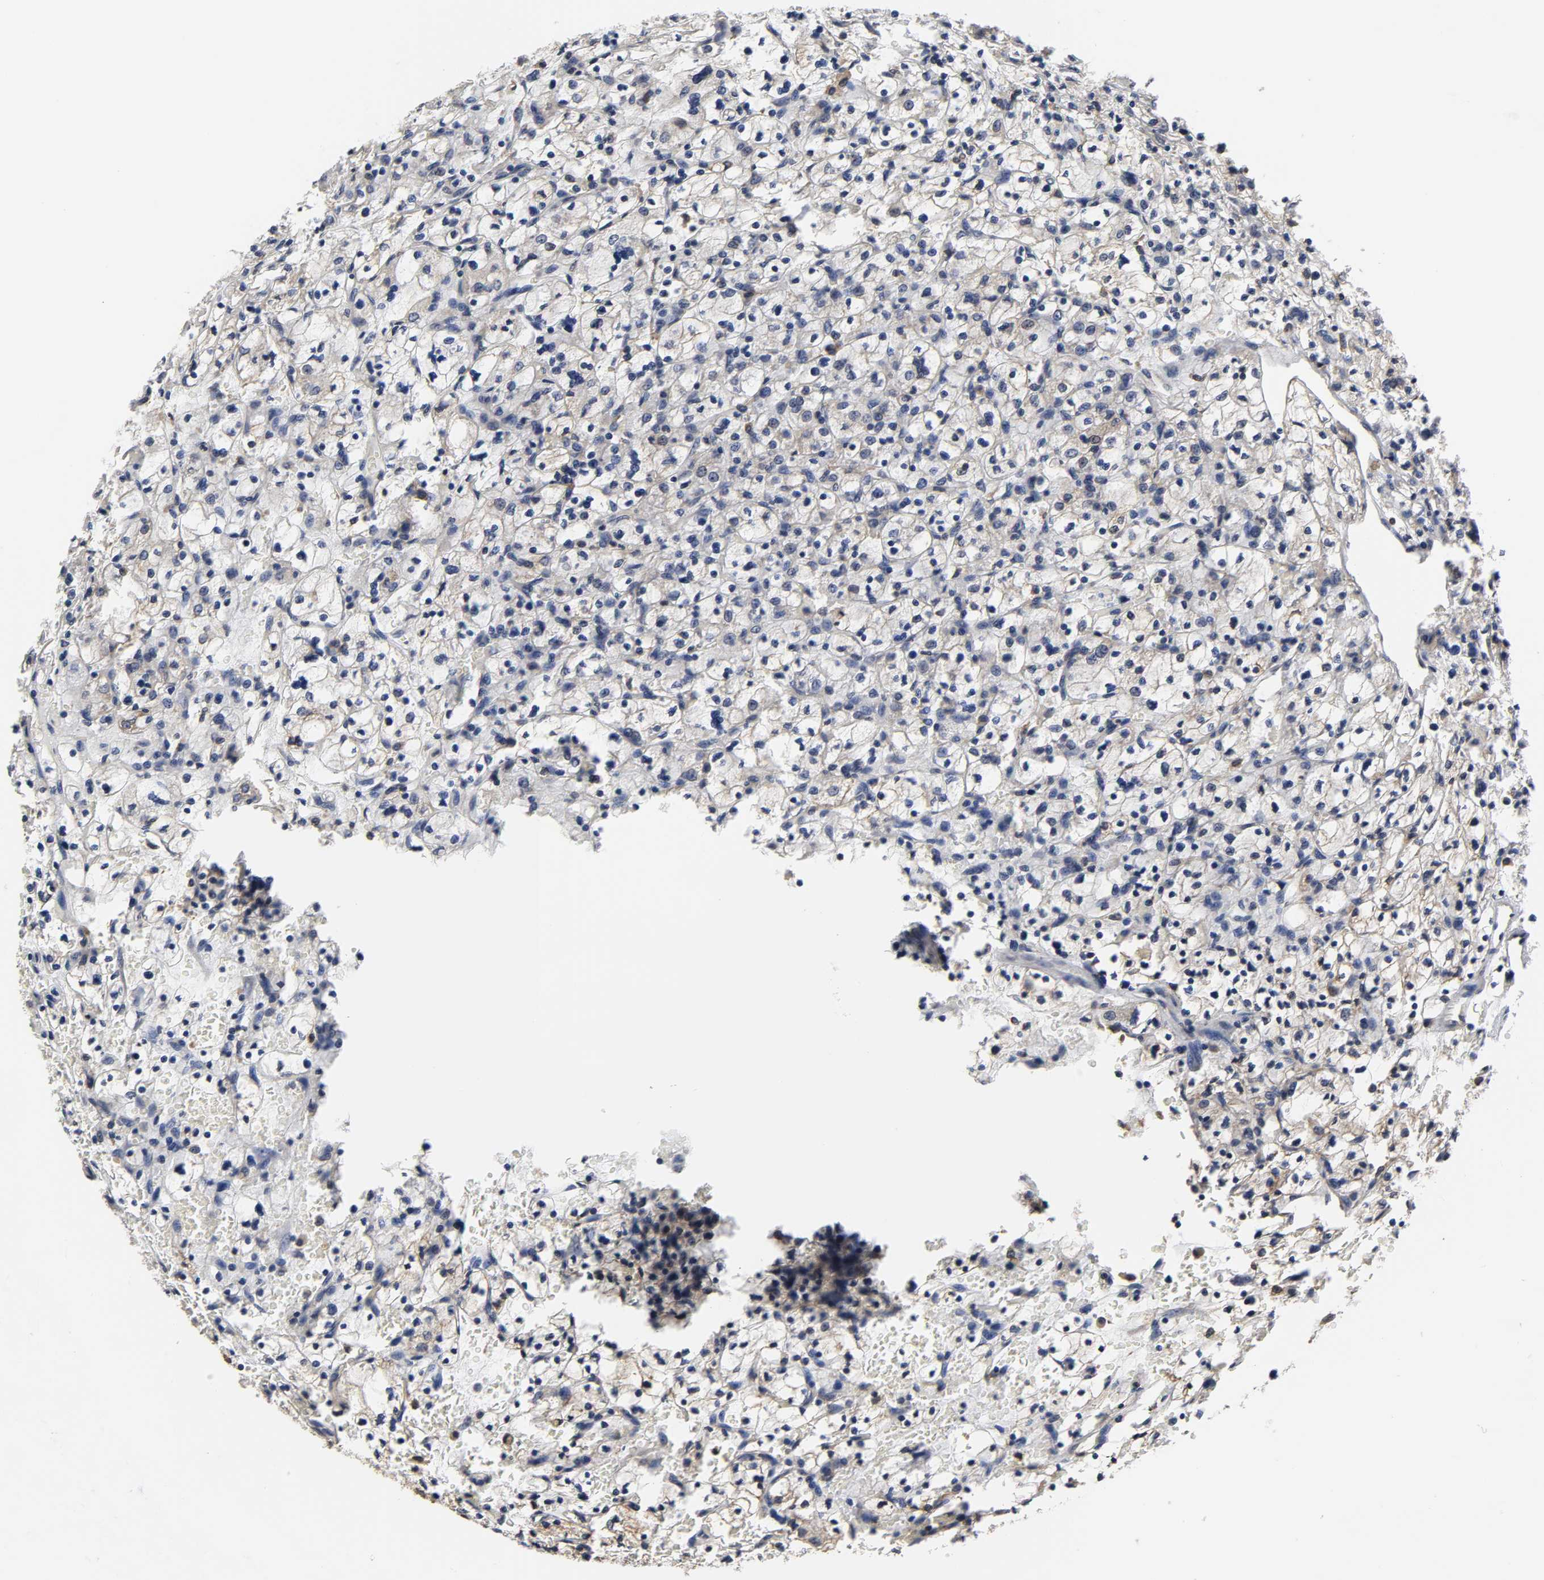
{"staining": {"intensity": "negative", "quantity": "none", "location": "none"}, "tissue": "renal cancer", "cell_type": "Tumor cells", "image_type": "cancer", "snomed": [{"axis": "morphology", "description": "Adenocarcinoma, NOS"}, {"axis": "topography", "description": "Kidney"}], "caption": "This is an immunohistochemistry (IHC) photomicrograph of human adenocarcinoma (renal). There is no expression in tumor cells.", "gene": "HCK", "patient": {"sex": "female", "age": 83}}